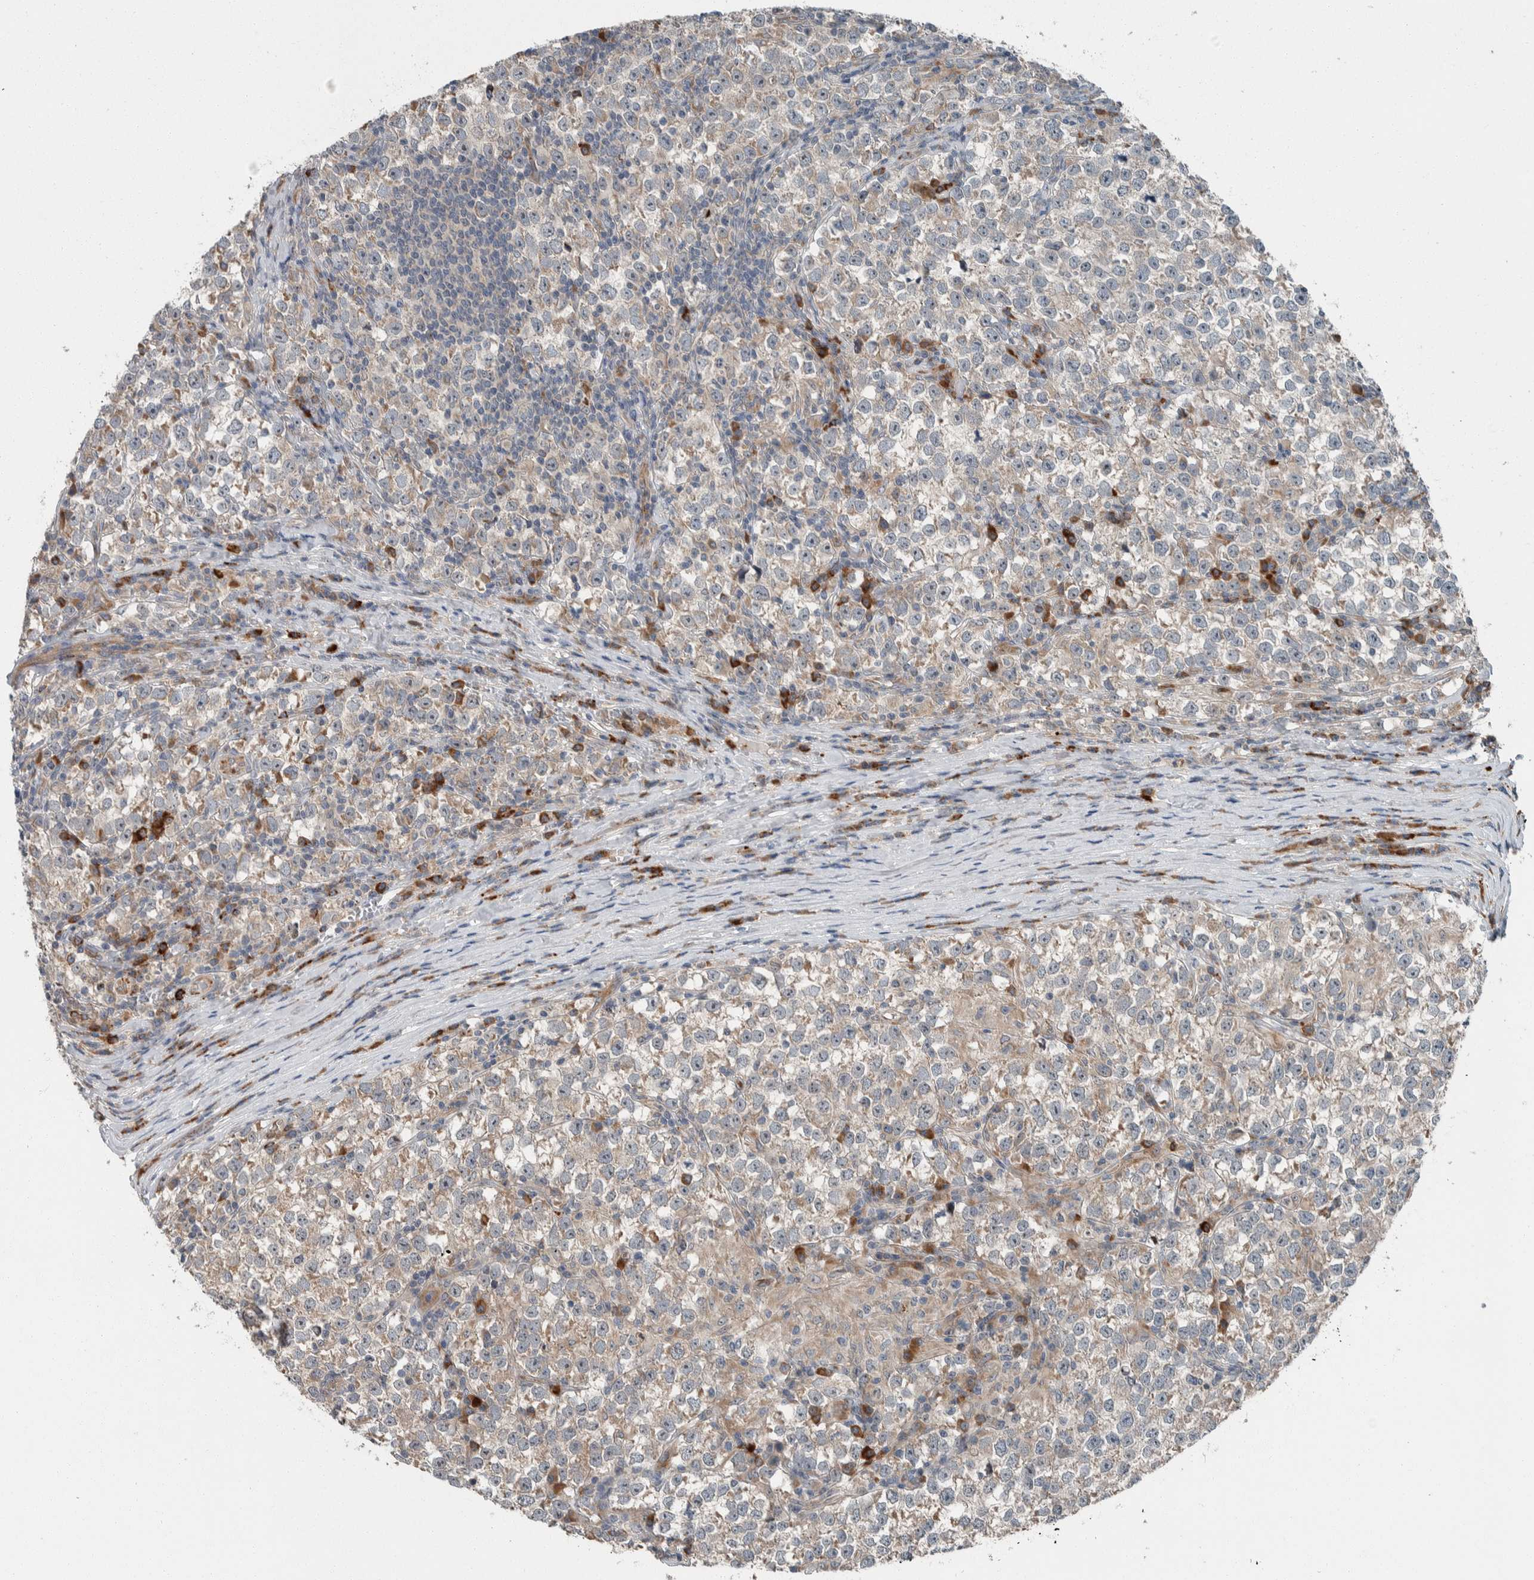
{"staining": {"intensity": "negative", "quantity": "none", "location": "none"}, "tissue": "testis cancer", "cell_type": "Tumor cells", "image_type": "cancer", "snomed": [{"axis": "morphology", "description": "Normal tissue, NOS"}, {"axis": "morphology", "description": "Seminoma, NOS"}, {"axis": "topography", "description": "Testis"}], "caption": "The micrograph demonstrates no staining of tumor cells in testis cancer.", "gene": "USP25", "patient": {"sex": "male", "age": 43}}